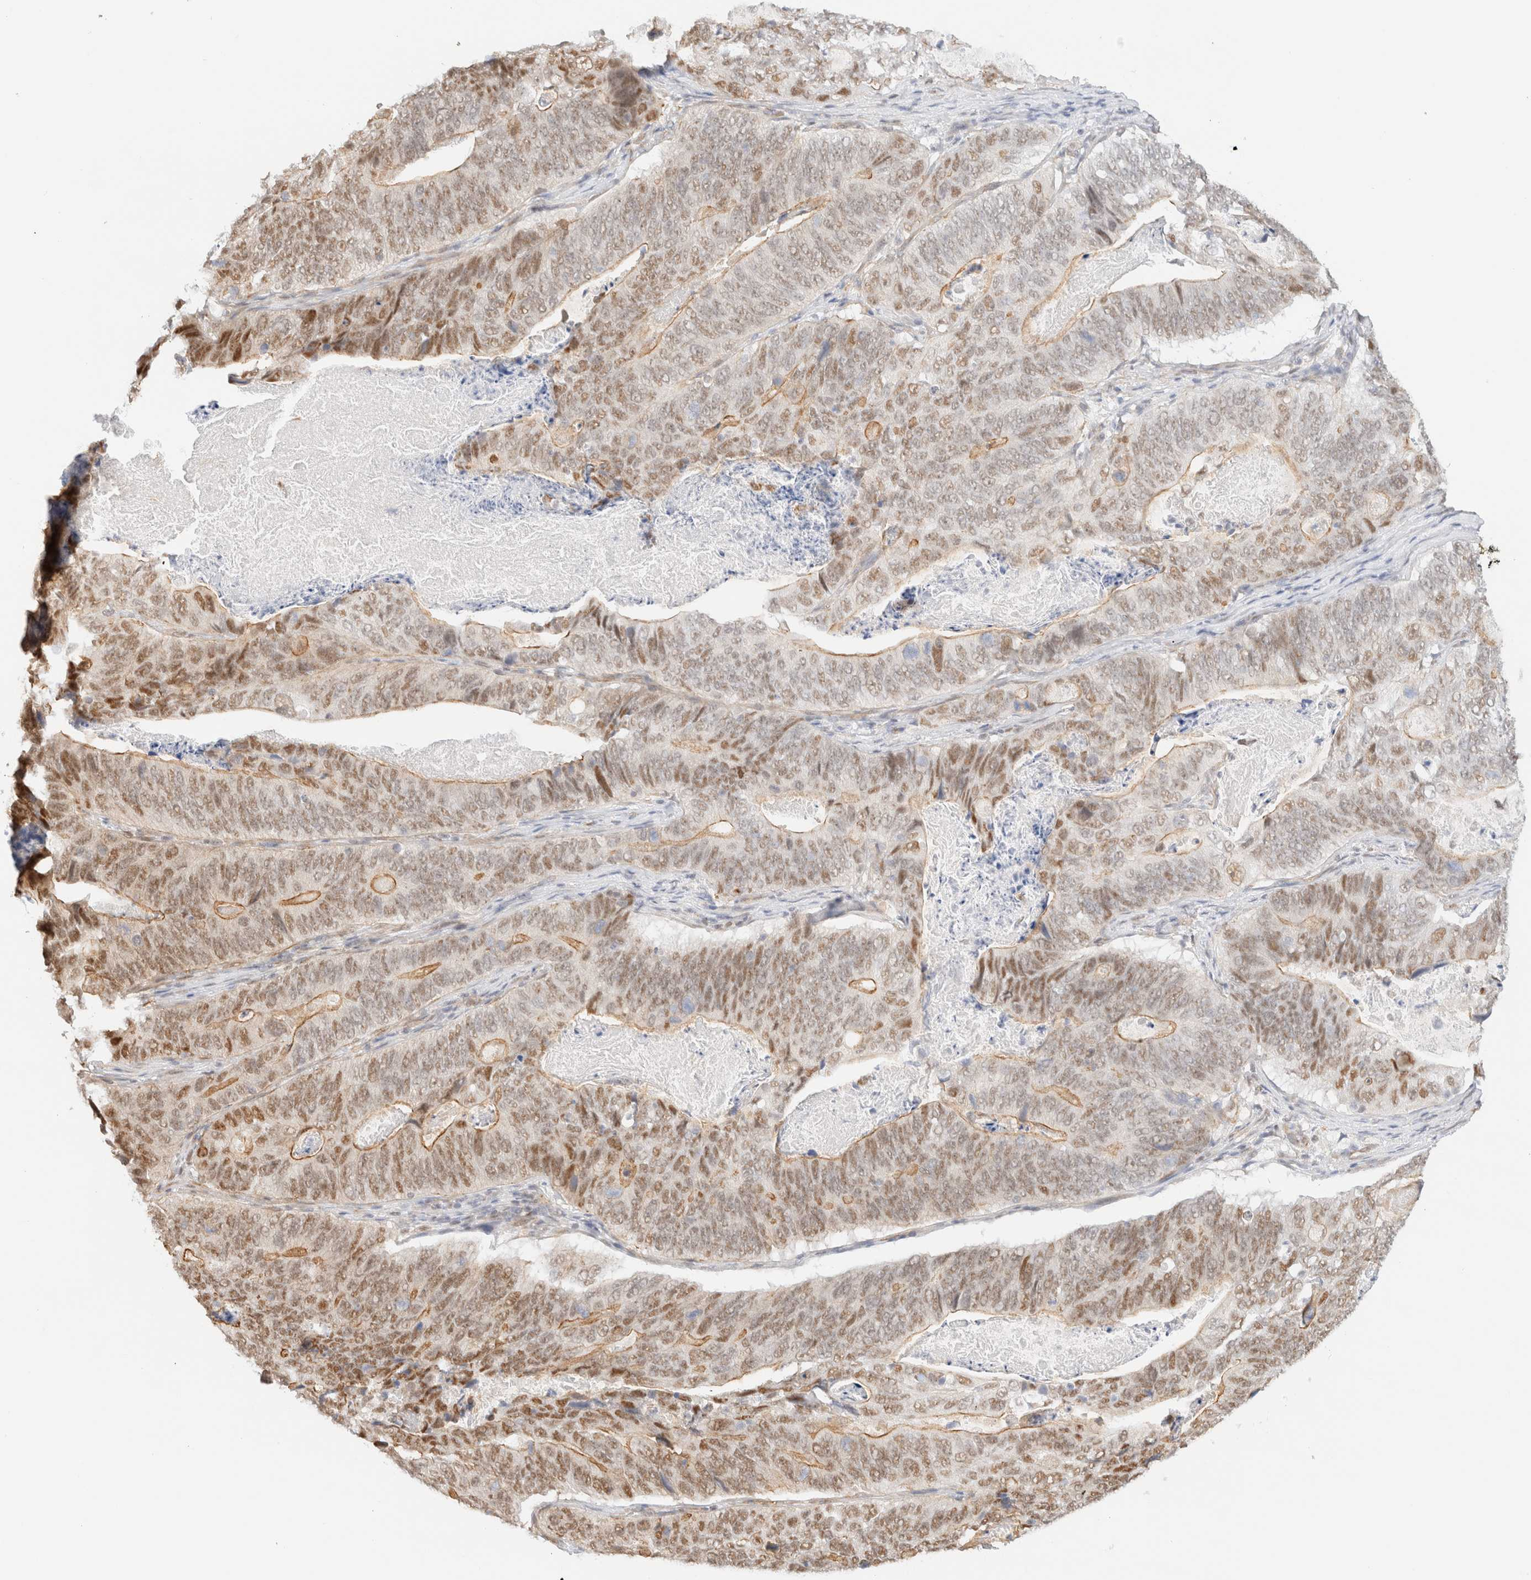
{"staining": {"intensity": "moderate", "quantity": ">75%", "location": "cytoplasmic/membranous,nuclear"}, "tissue": "stomach cancer", "cell_type": "Tumor cells", "image_type": "cancer", "snomed": [{"axis": "morphology", "description": "Normal tissue, NOS"}, {"axis": "morphology", "description": "Adenocarcinoma, NOS"}, {"axis": "topography", "description": "Stomach"}], "caption": "The micrograph reveals a brown stain indicating the presence of a protein in the cytoplasmic/membranous and nuclear of tumor cells in stomach cancer. The protein of interest is stained brown, and the nuclei are stained in blue (DAB (3,3'-diaminobenzidine) IHC with brightfield microscopy, high magnification).", "gene": "ARID5A", "patient": {"sex": "female", "age": 89}}